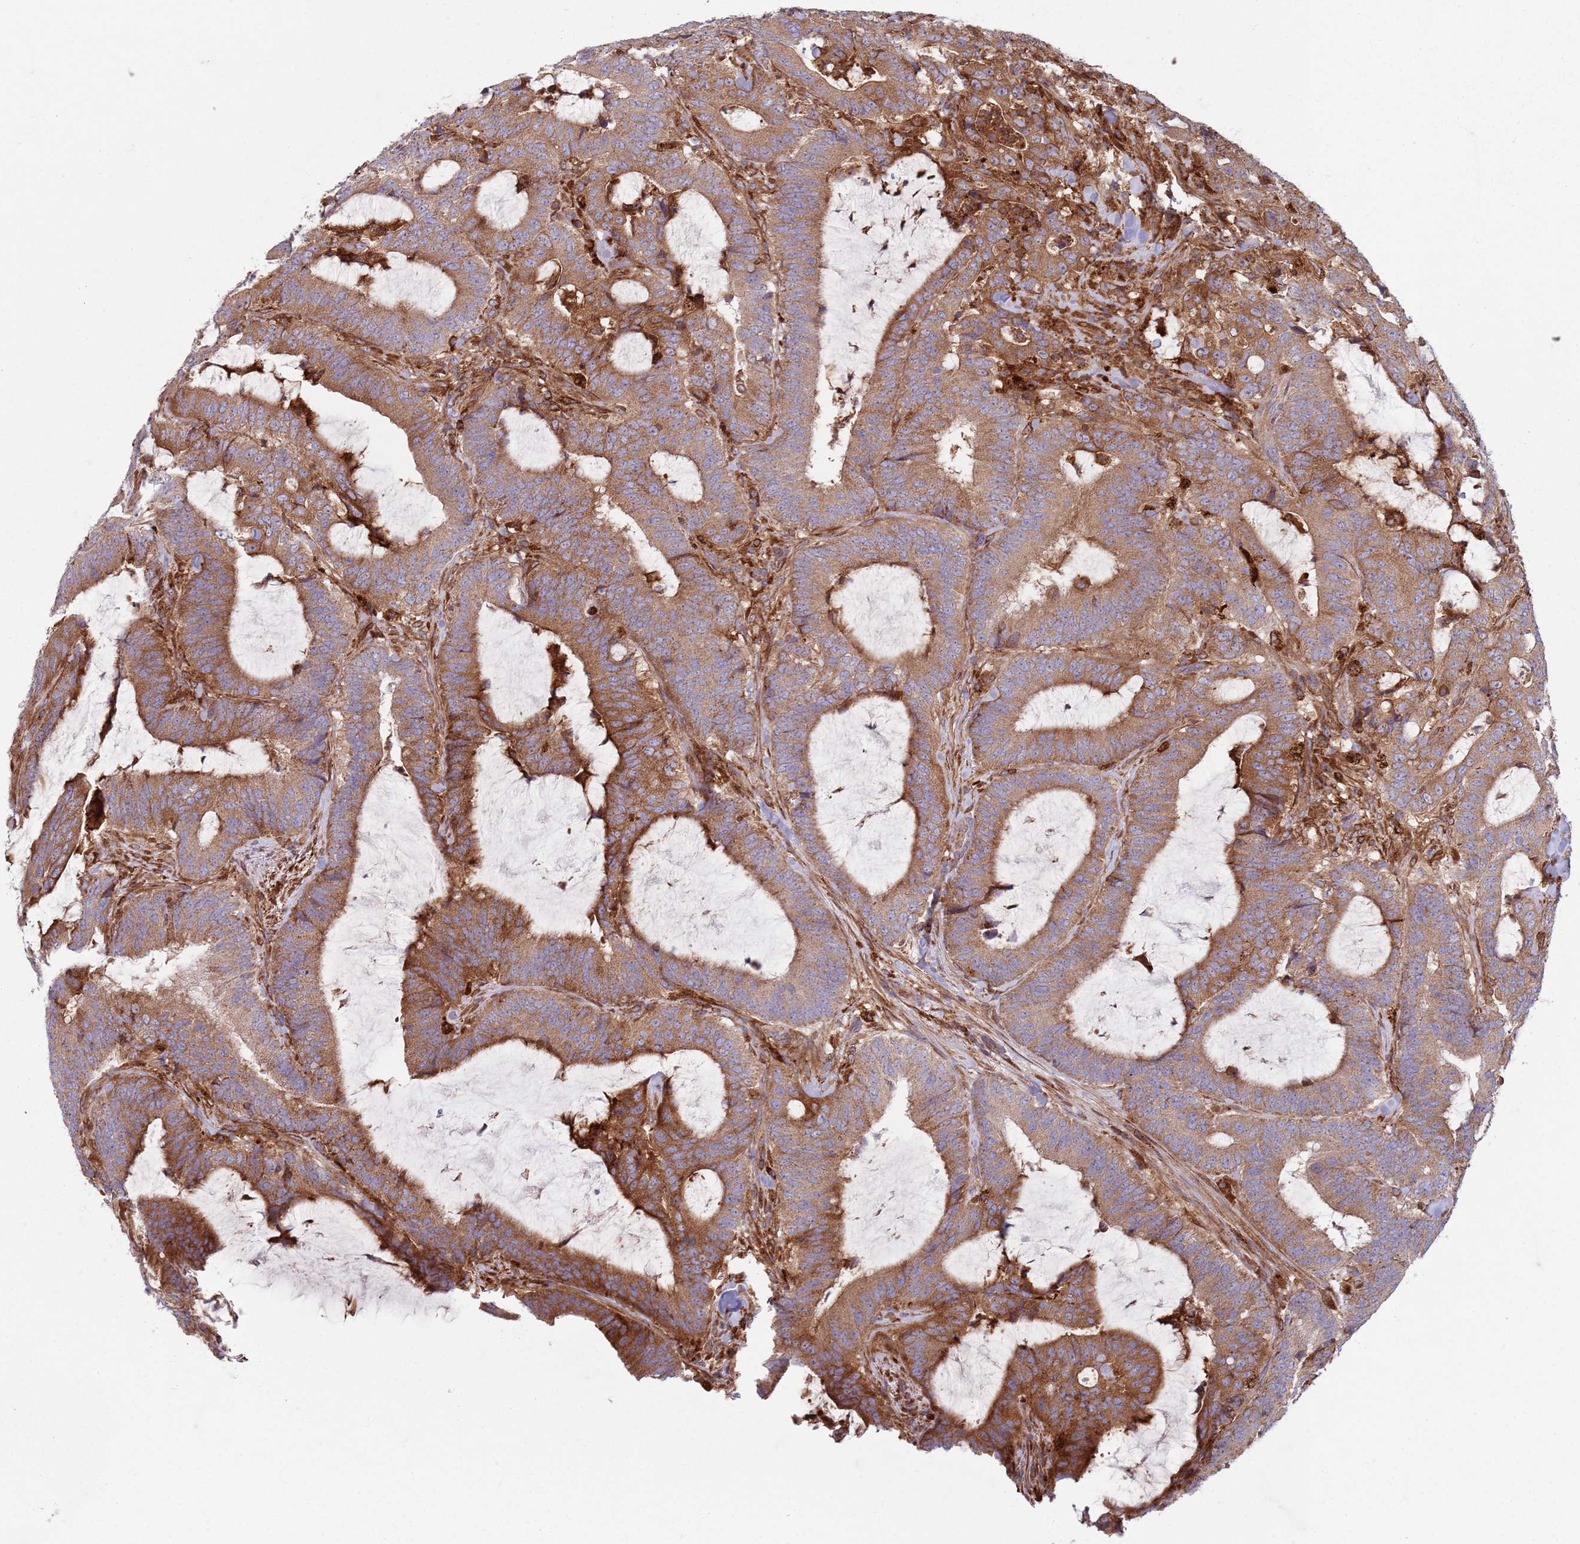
{"staining": {"intensity": "moderate", "quantity": ">75%", "location": "cytoplasmic/membranous"}, "tissue": "colorectal cancer", "cell_type": "Tumor cells", "image_type": "cancer", "snomed": [{"axis": "morphology", "description": "Adenocarcinoma, NOS"}, {"axis": "topography", "description": "Colon"}], "caption": "A micrograph of human adenocarcinoma (colorectal) stained for a protein reveals moderate cytoplasmic/membranous brown staining in tumor cells.", "gene": "ZMYM5", "patient": {"sex": "female", "age": 43}}